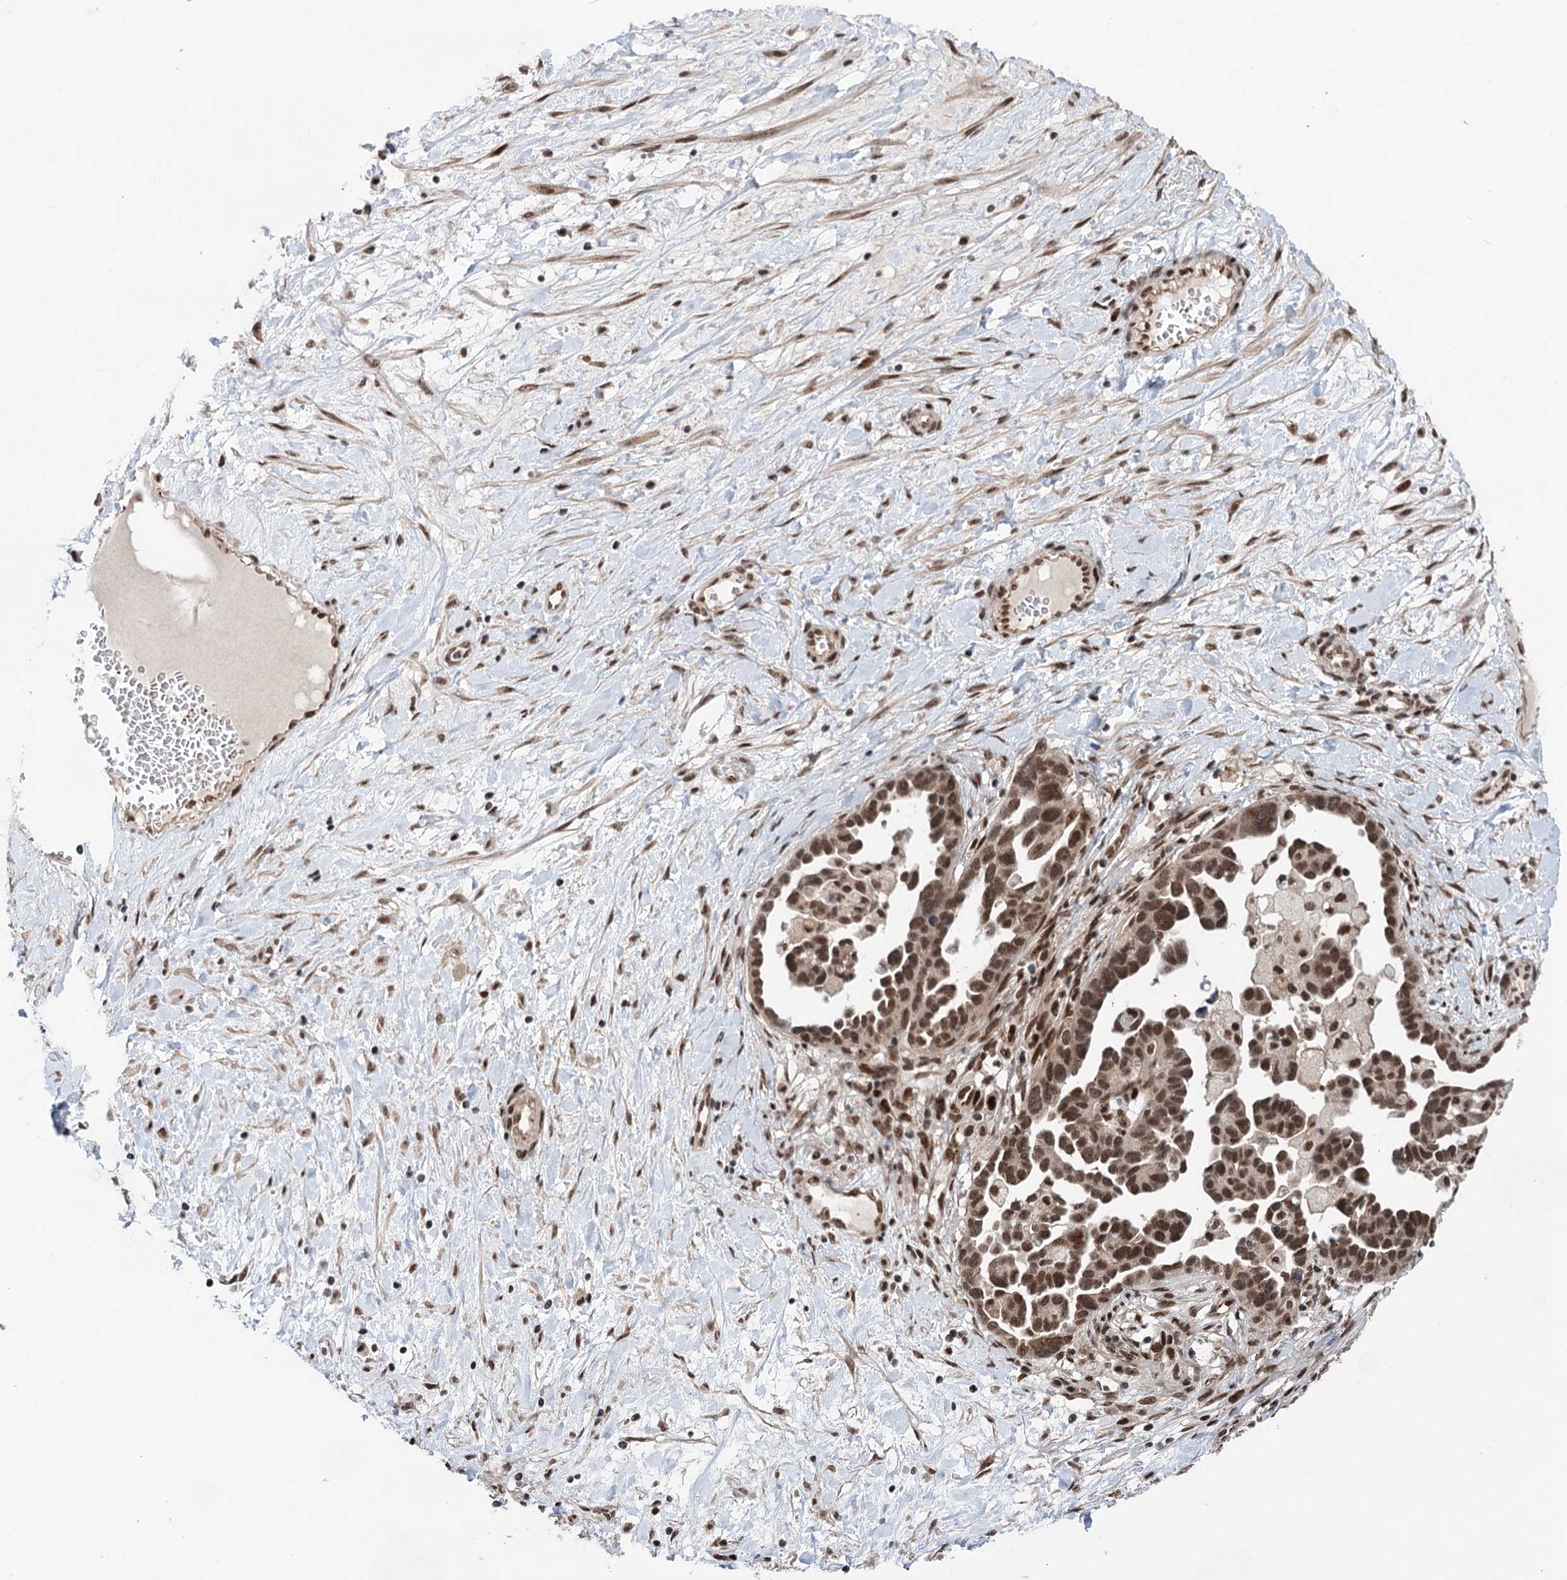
{"staining": {"intensity": "moderate", "quantity": ">75%", "location": "nuclear"}, "tissue": "ovarian cancer", "cell_type": "Tumor cells", "image_type": "cancer", "snomed": [{"axis": "morphology", "description": "Cystadenocarcinoma, serous, NOS"}, {"axis": "topography", "description": "Ovary"}], "caption": "Ovarian serous cystadenocarcinoma stained for a protein displays moderate nuclear positivity in tumor cells. (DAB (3,3'-diaminobenzidine) IHC with brightfield microscopy, high magnification).", "gene": "MAML1", "patient": {"sex": "female", "age": 54}}